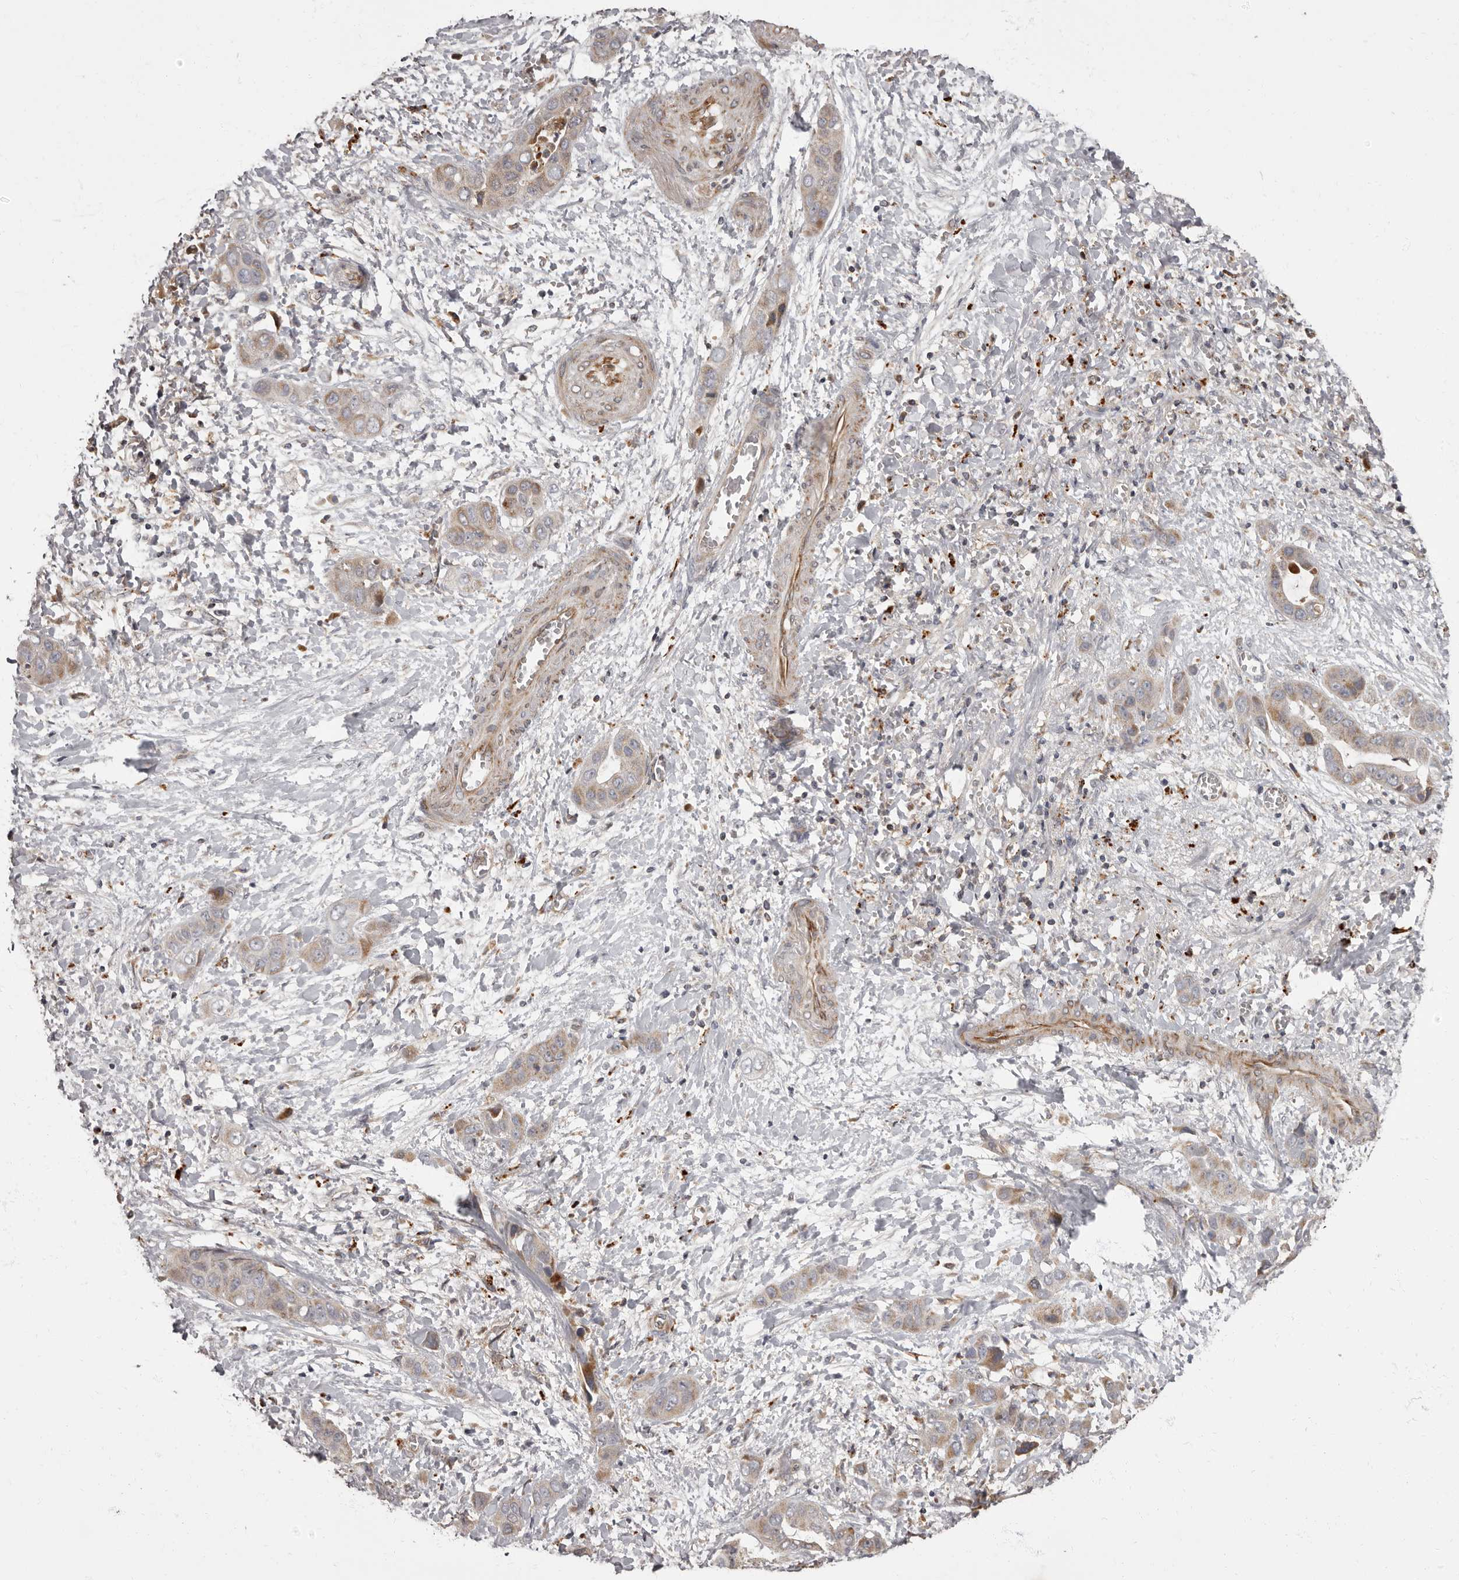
{"staining": {"intensity": "weak", "quantity": ">75%", "location": "cytoplasmic/membranous"}, "tissue": "liver cancer", "cell_type": "Tumor cells", "image_type": "cancer", "snomed": [{"axis": "morphology", "description": "Cholangiocarcinoma"}, {"axis": "topography", "description": "Liver"}], "caption": "Tumor cells reveal low levels of weak cytoplasmic/membranous staining in about >75% of cells in human liver cancer (cholangiocarcinoma).", "gene": "ADCY2", "patient": {"sex": "female", "age": 52}}